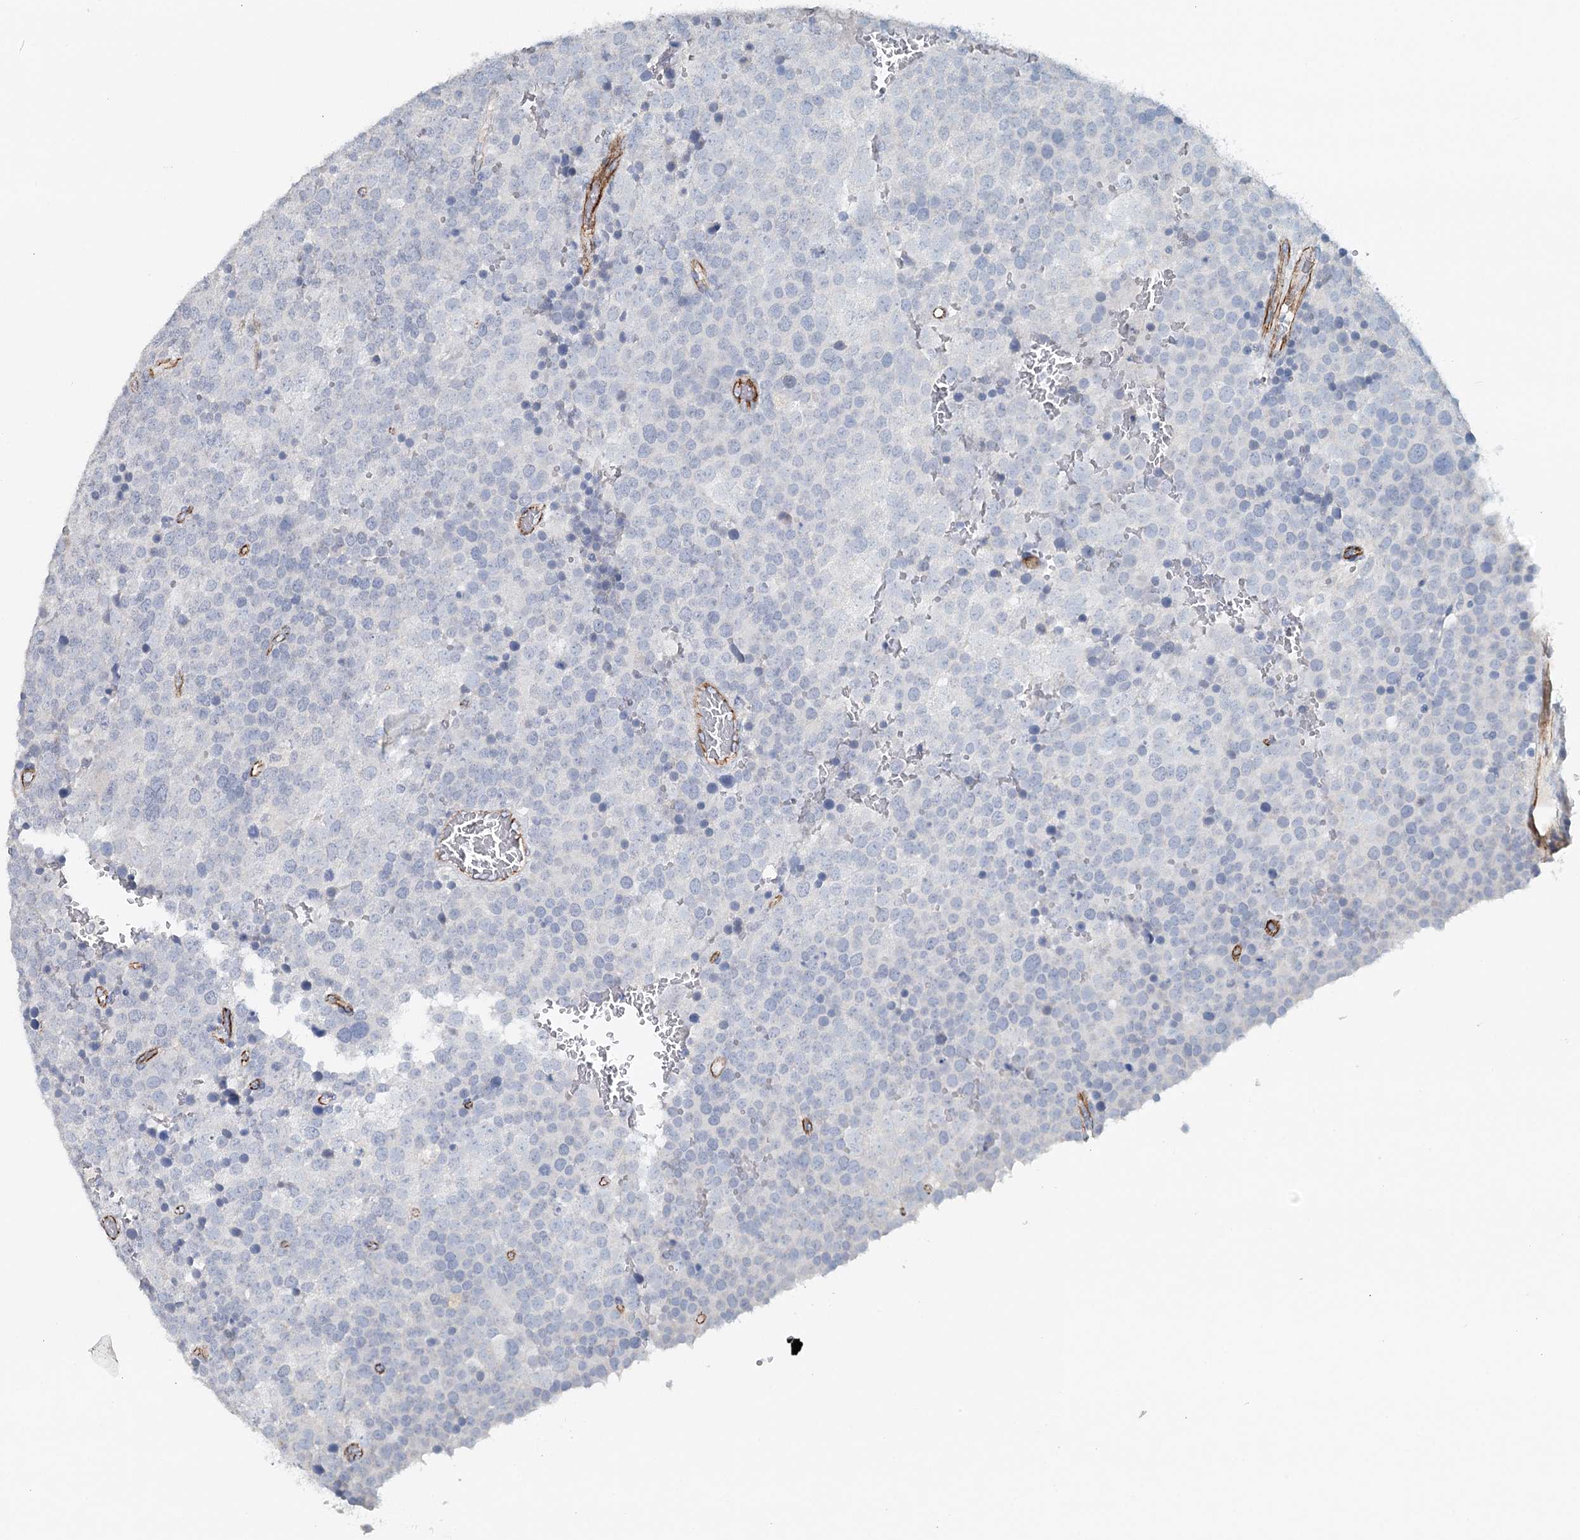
{"staining": {"intensity": "negative", "quantity": "none", "location": "none"}, "tissue": "testis cancer", "cell_type": "Tumor cells", "image_type": "cancer", "snomed": [{"axis": "morphology", "description": "Seminoma, NOS"}, {"axis": "topography", "description": "Testis"}], "caption": "Immunohistochemistry (IHC) image of neoplastic tissue: seminoma (testis) stained with DAB reveals no significant protein expression in tumor cells.", "gene": "SYNPO", "patient": {"sex": "male", "age": 71}}